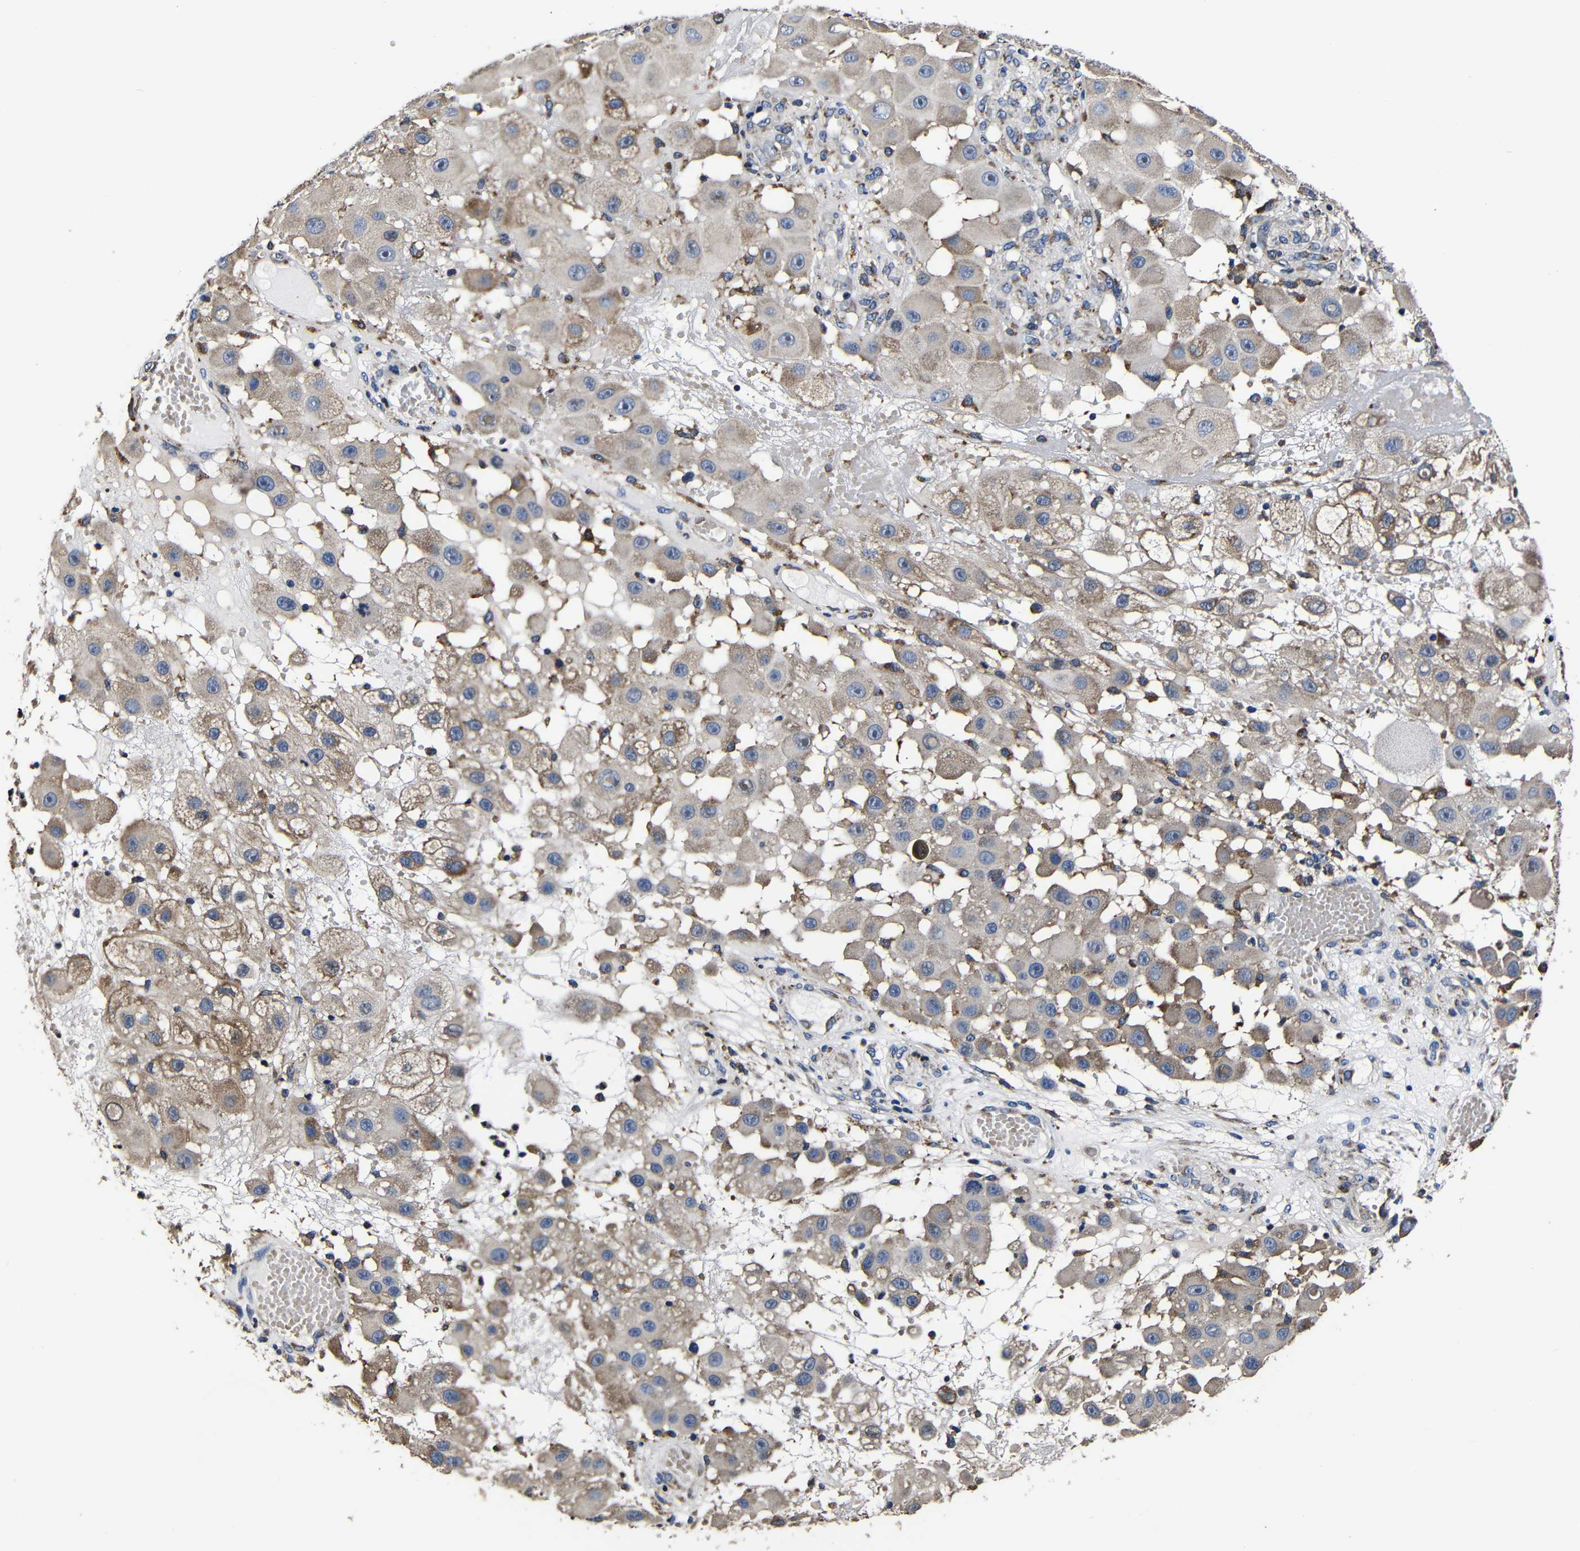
{"staining": {"intensity": "weak", "quantity": ">75%", "location": "cytoplasmic/membranous"}, "tissue": "melanoma", "cell_type": "Tumor cells", "image_type": "cancer", "snomed": [{"axis": "morphology", "description": "Malignant melanoma, NOS"}, {"axis": "topography", "description": "Skin"}], "caption": "Melanoma tissue shows weak cytoplasmic/membranous staining in approximately >75% of tumor cells Immunohistochemistry stains the protein of interest in brown and the nuclei are stained blue.", "gene": "SCN9A", "patient": {"sex": "female", "age": 81}}